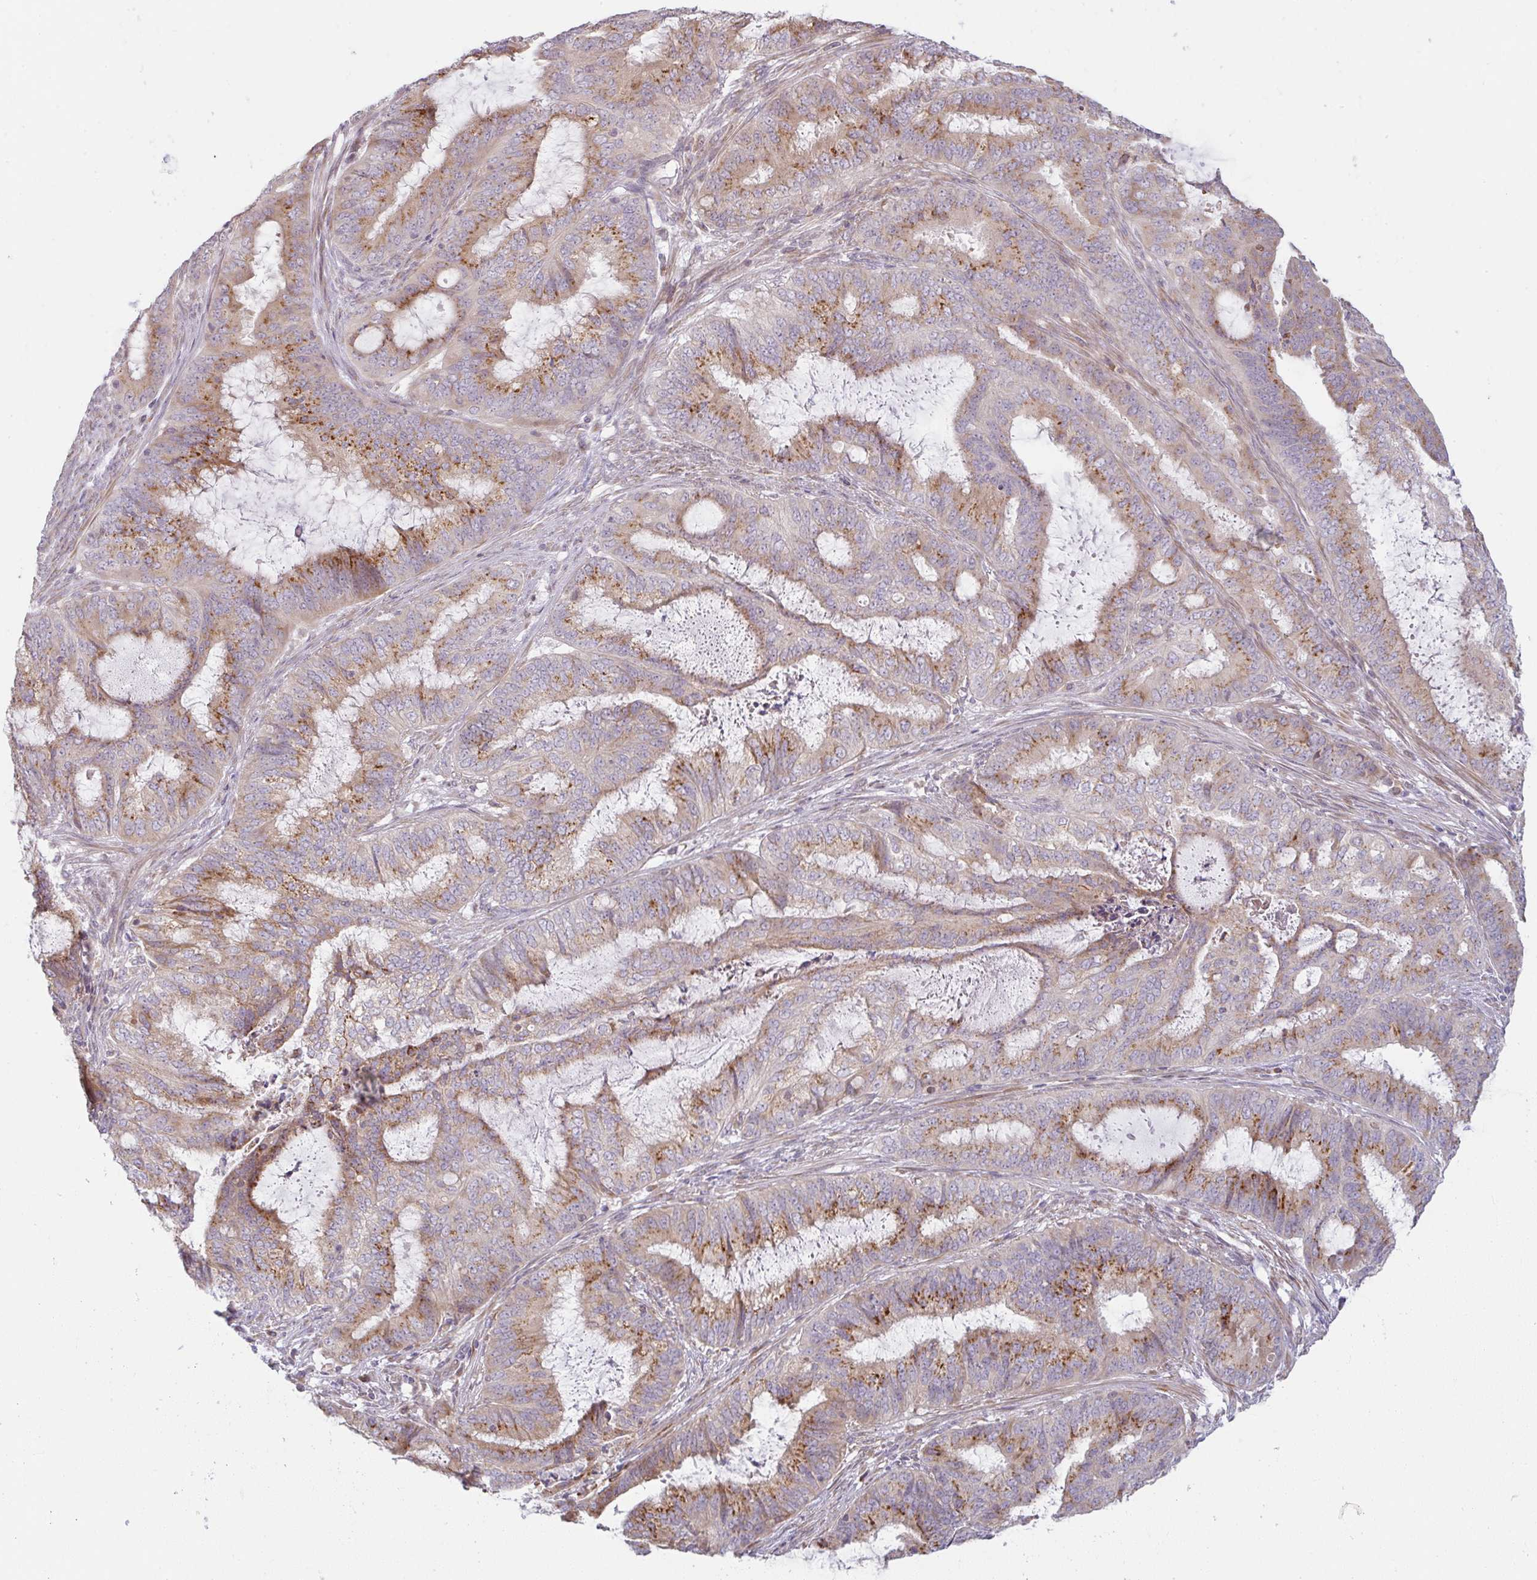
{"staining": {"intensity": "moderate", "quantity": "25%-75%", "location": "cytoplasmic/membranous"}, "tissue": "endometrial cancer", "cell_type": "Tumor cells", "image_type": "cancer", "snomed": [{"axis": "morphology", "description": "Adenocarcinoma, NOS"}, {"axis": "topography", "description": "Endometrium"}], "caption": "Immunohistochemistry (IHC) photomicrograph of neoplastic tissue: human endometrial cancer stained using immunohistochemistry reveals medium levels of moderate protein expression localized specifically in the cytoplasmic/membranous of tumor cells, appearing as a cytoplasmic/membranous brown color.", "gene": "MOB1A", "patient": {"sex": "female", "age": 51}}